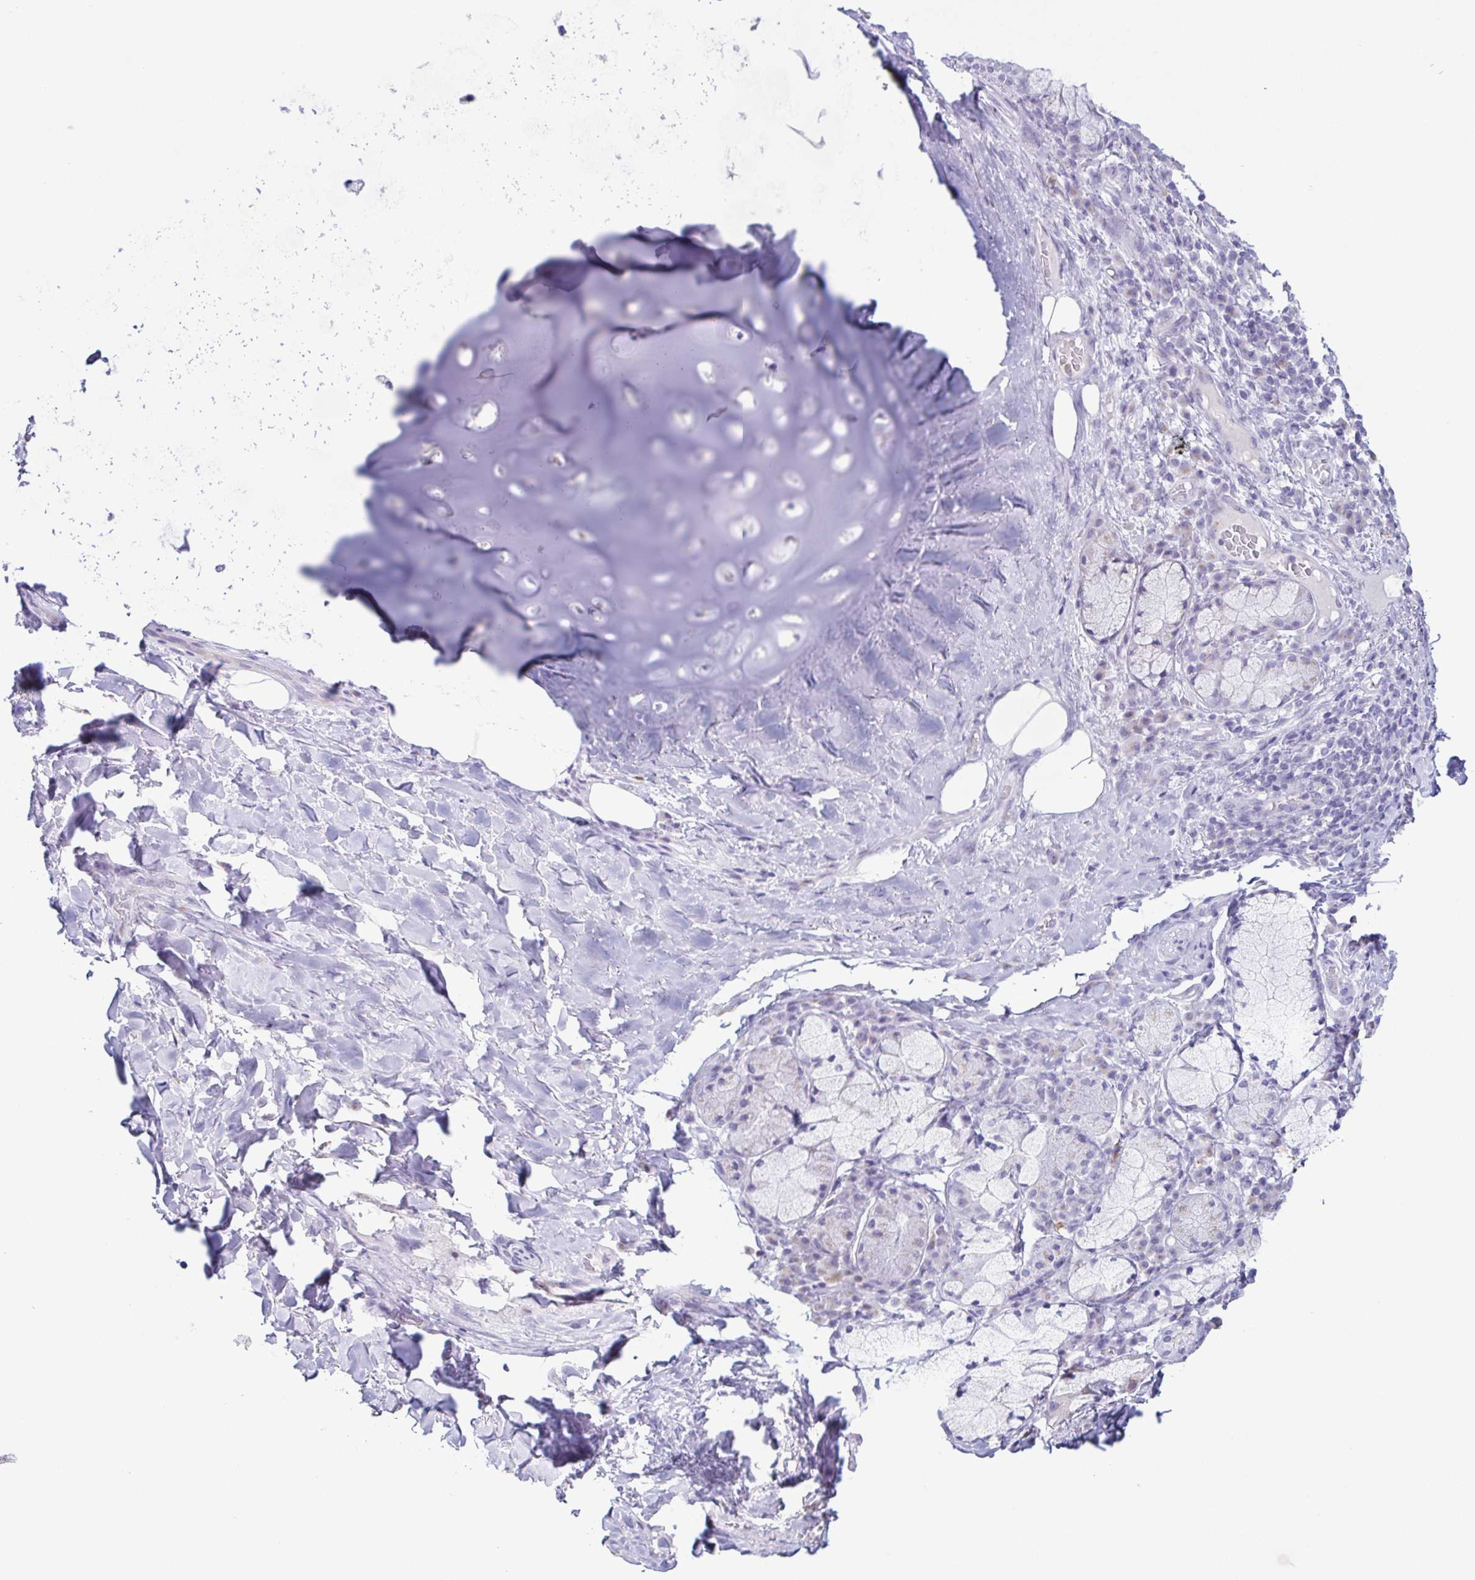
{"staining": {"intensity": "negative", "quantity": "none", "location": "none"}, "tissue": "soft tissue", "cell_type": "Chondrocytes", "image_type": "normal", "snomed": [{"axis": "morphology", "description": "Normal tissue, NOS"}, {"axis": "topography", "description": "Cartilage tissue"}, {"axis": "topography", "description": "Bronchus"}], "caption": "DAB immunohistochemical staining of unremarkable soft tissue reveals no significant staining in chondrocytes. (Brightfield microscopy of DAB IHC at high magnification).", "gene": "AZU1", "patient": {"sex": "male", "age": 56}}